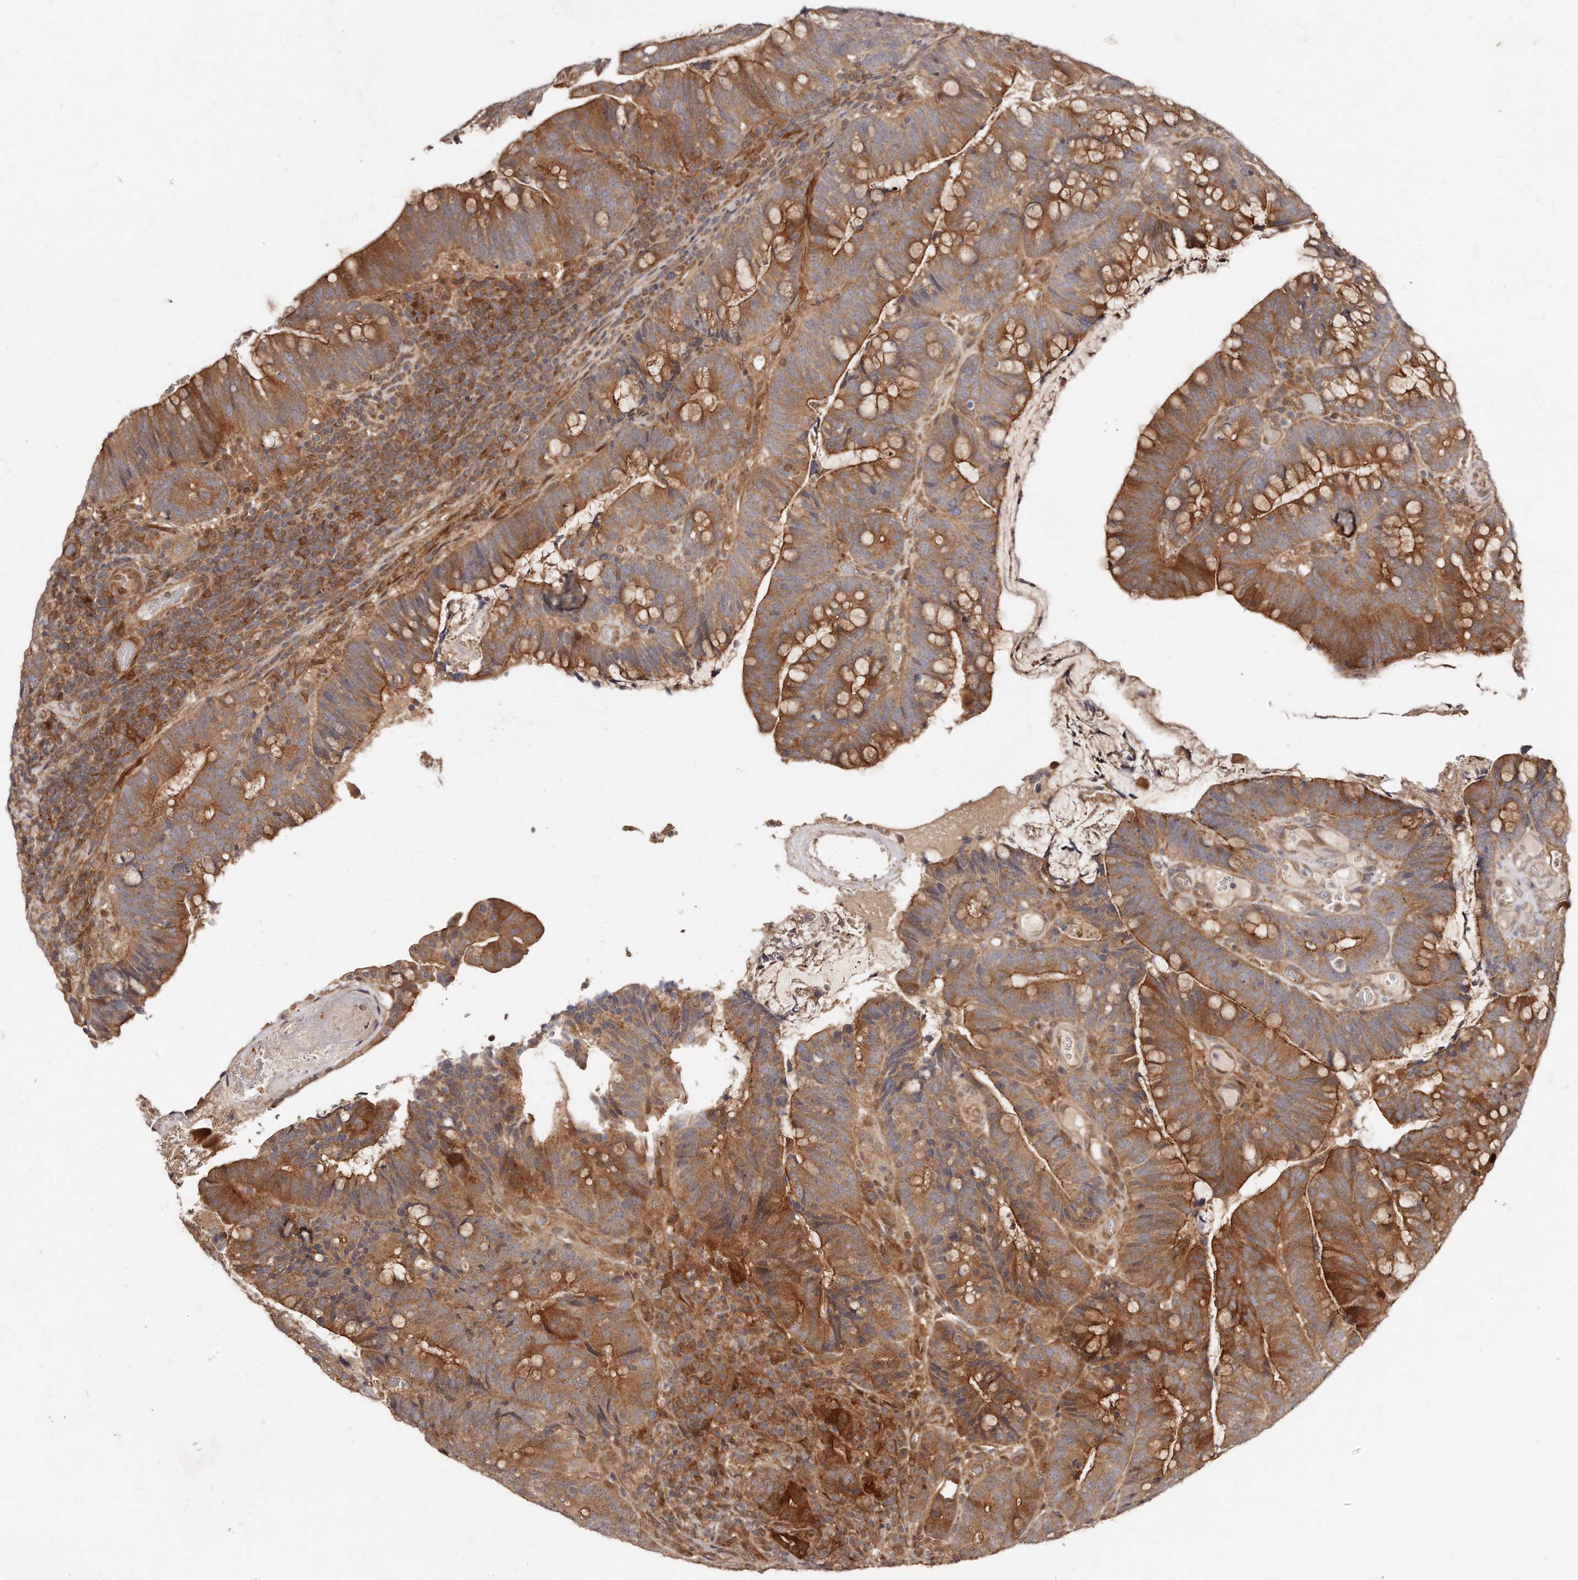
{"staining": {"intensity": "moderate", "quantity": ">75%", "location": "cytoplasmic/membranous"}, "tissue": "colorectal cancer", "cell_type": "Tumor cells", "image_type": "cancer", "snomed": [{"axis": "morphology", "description": "Adenocarcinoma, NOS"}, {"axis": "topography", "description": "Colon"}], "caption": "Brown immunohistochemical staining in human colorectal cancer exhibits moderate cytoplasmic/membranous expression in about >75% of tumor cells. (DAB (3,3'-diaminobenzidine) IHC, brown staining for protein, blue staining for nuclei).", "gene": "GBP4", "patient": {"sex": "female", "age": 66}}